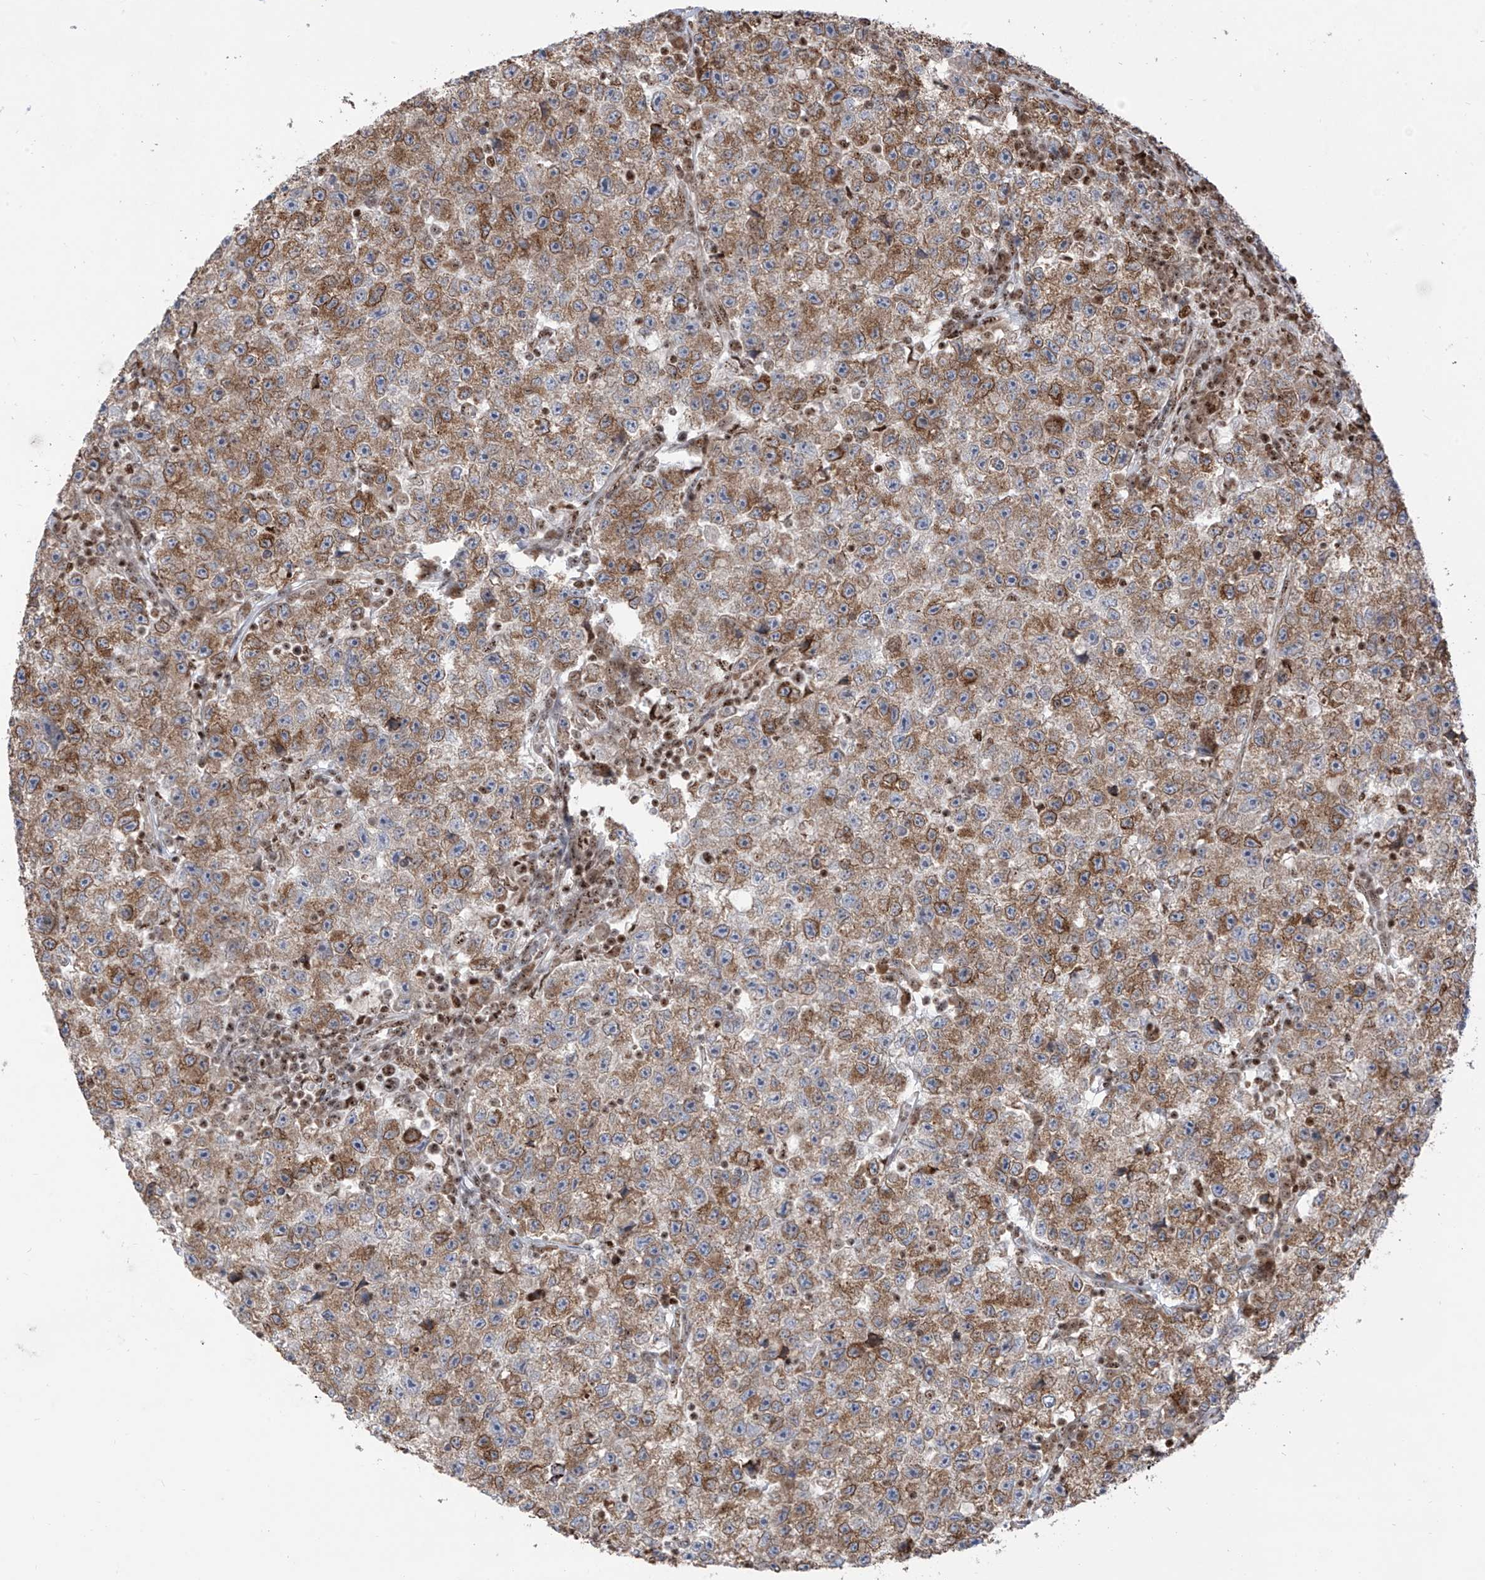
{"staining": {"intensity": "moderate", "quantity": ">75%", "location": "cytoplasmic/membranous"}, "tissue": "testis cancer", "cell_type": "Tumor cells", "image_type": "cancer", "snomed": [{"axis": "morphology", "description": "Seminoma, NOS"}, {"axis": "topography", "description": "Testis"}], "caption": "A photomicrograph showing moderate cytoplasmic/membranous expression in about >75% of tumor cells in testis cancer (seminoma), as visualized by brown immunohistochemical staining.", "gene": "ZBTB8A", "patient": {"sex": "male", "age": 22}}